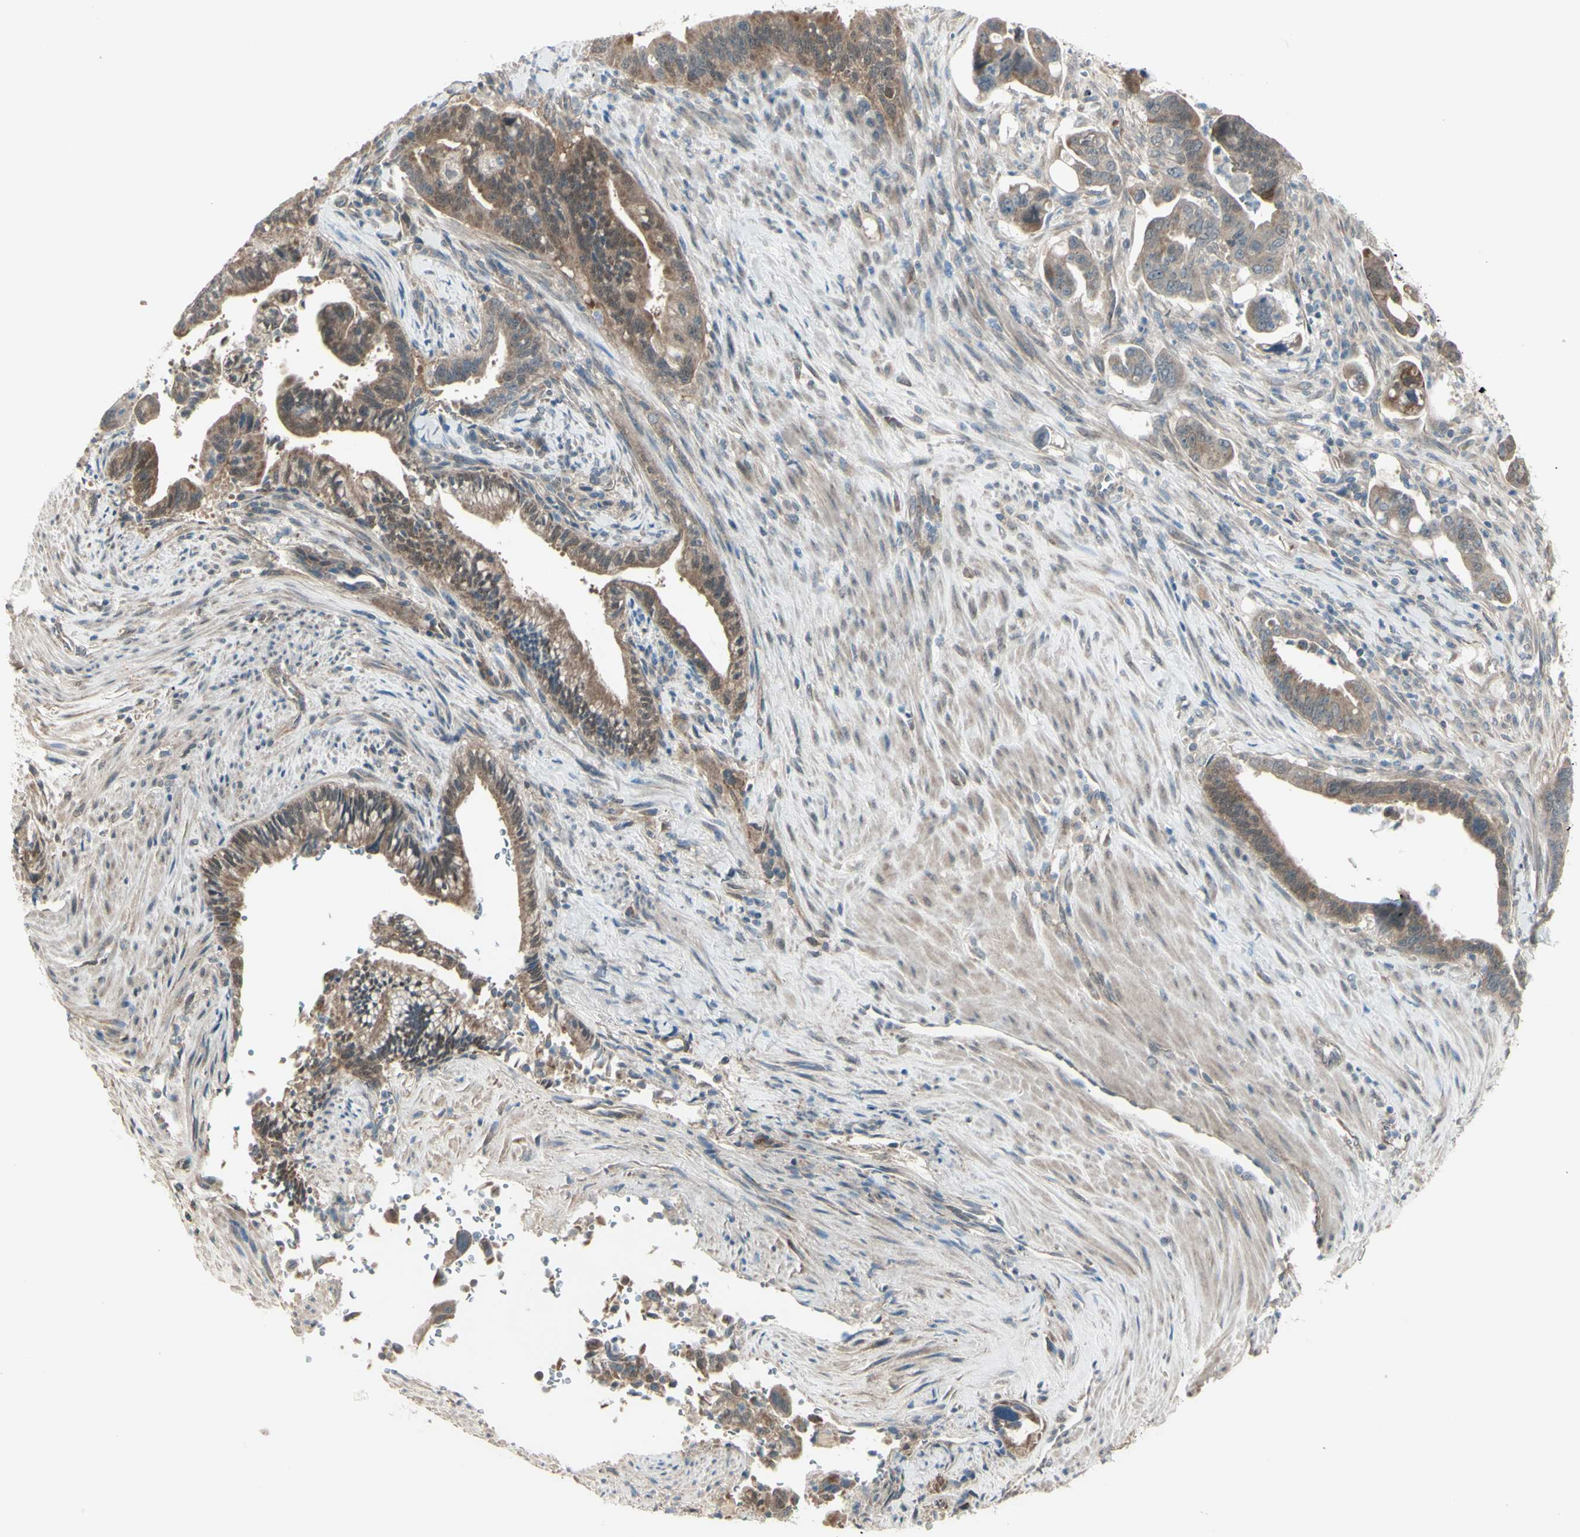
{"staining": {"intensity": "moderate", "quantity": "25%-75%", "location": "cytoplasmic/membranous"}, "tissue": "pancreatic cancer", "cell_type": "Tumor cells", "image_type": "cancer", "snomed": [{"axis": "morphology", "description": "Adenocarcinoma, NOS"}, {"axis": "topography", "description": "Pancreas"}], "caption": "About 25%-75% of tumor cells in human pancreatic adenocarcinoma show moderate cytoplasmic/membranous protein positivity as visualized by brown immunohistochemical staining.", "gene": "NAXD", "patient": {"sex": "male", "age": 70}}